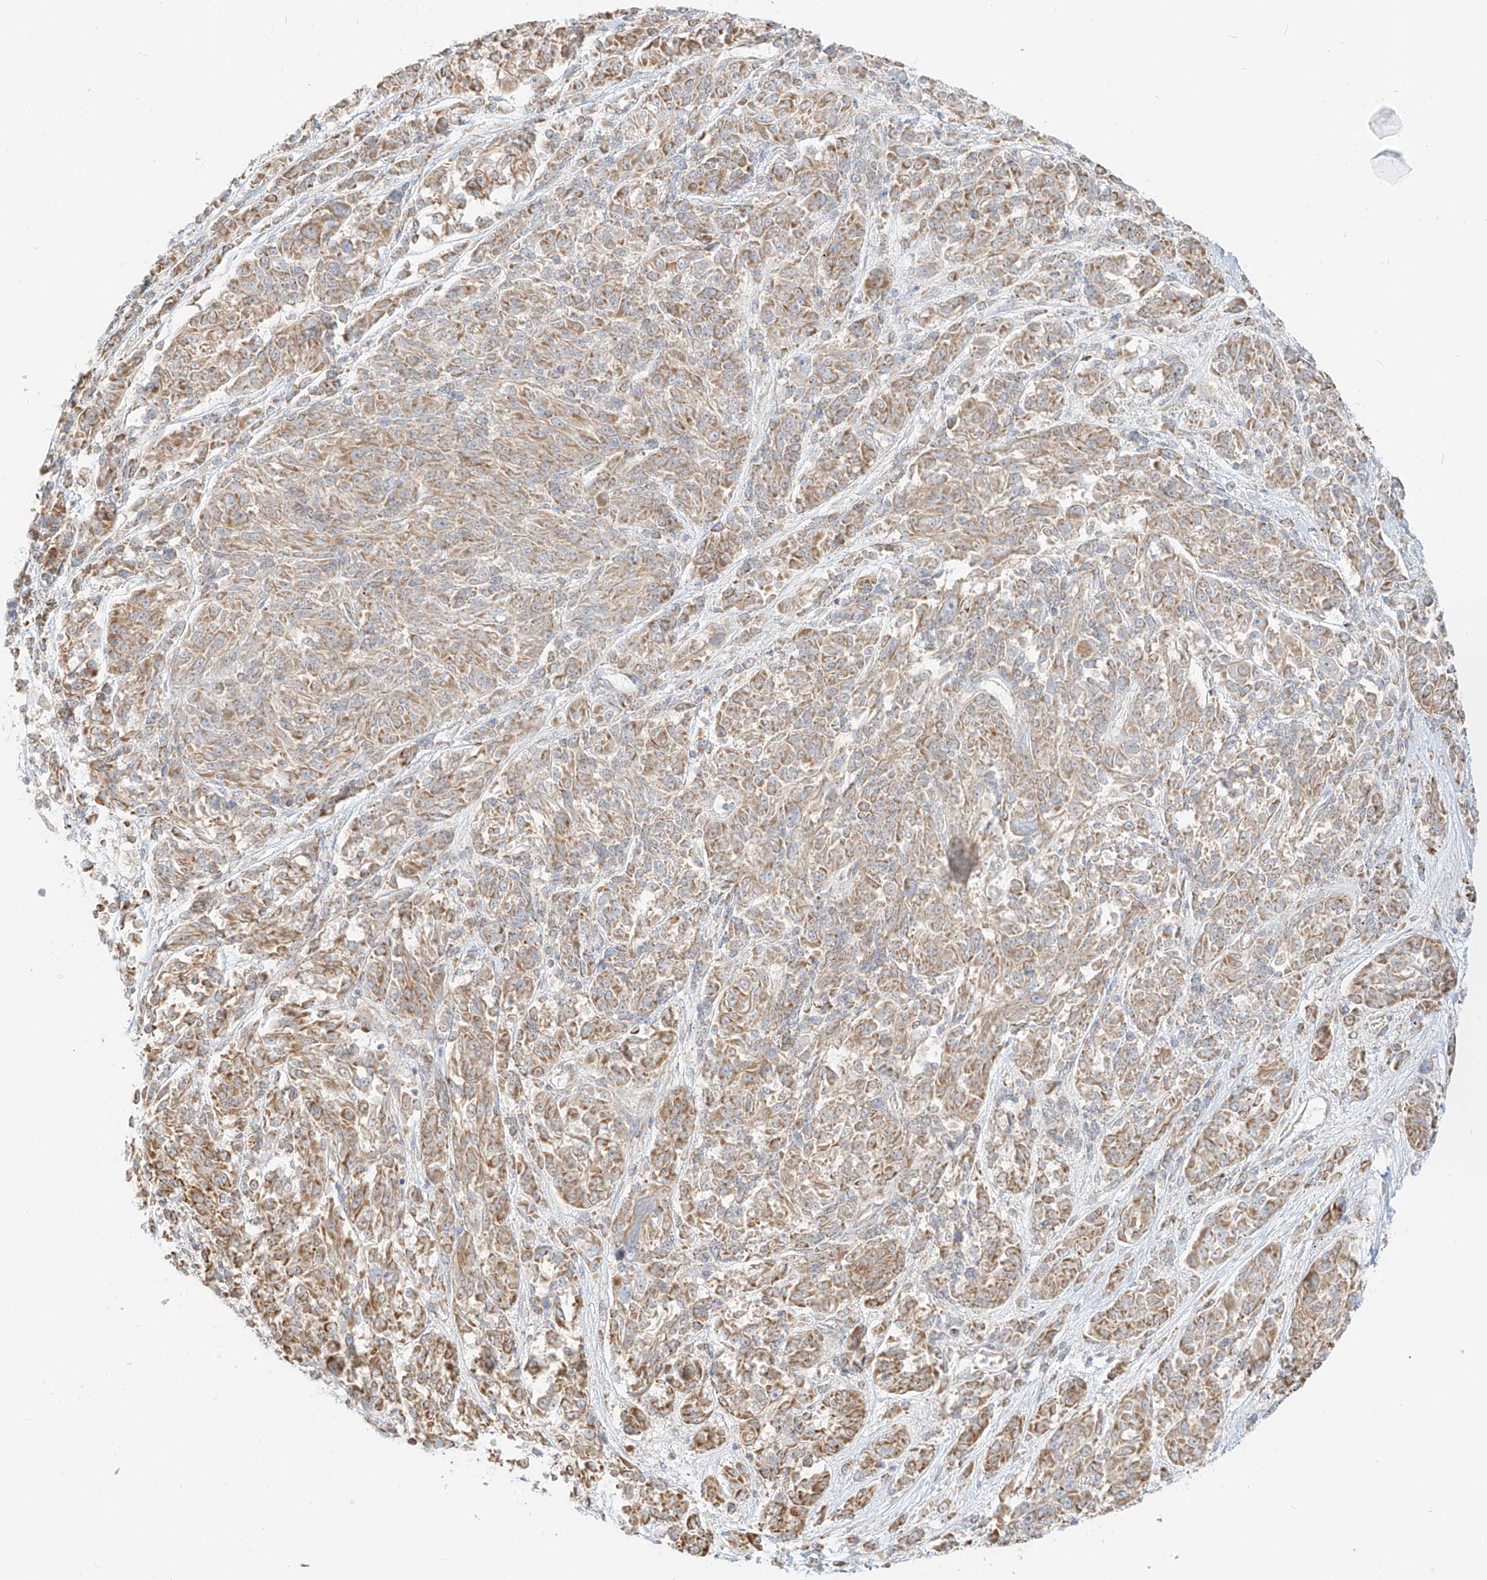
{"staining": {"intensity": "moderate", "quantity": ">75%", "location": "cytoplasmic/membranous"}, "tissue": "melanoma", "cell_type": "Tumor cells", "image_type": "cancer", "snomed": [{"axis": "morphology", "description": "Malignant melanoma, NOS"}, {"axis": "topography", "description": "Skin"}], "caption": "A high-resolution image shows IHC staining of malignant melanoma, which exhibits moderate cytoplasmic/membranous staining in about >75% of tumor cells. (DAB (3,3'-diaminobenzidine) IHC, brown staining for protein, blue staining for nuclei).", "gene": "ZIM3", "patient": {"sex": "male", "age": 53}}